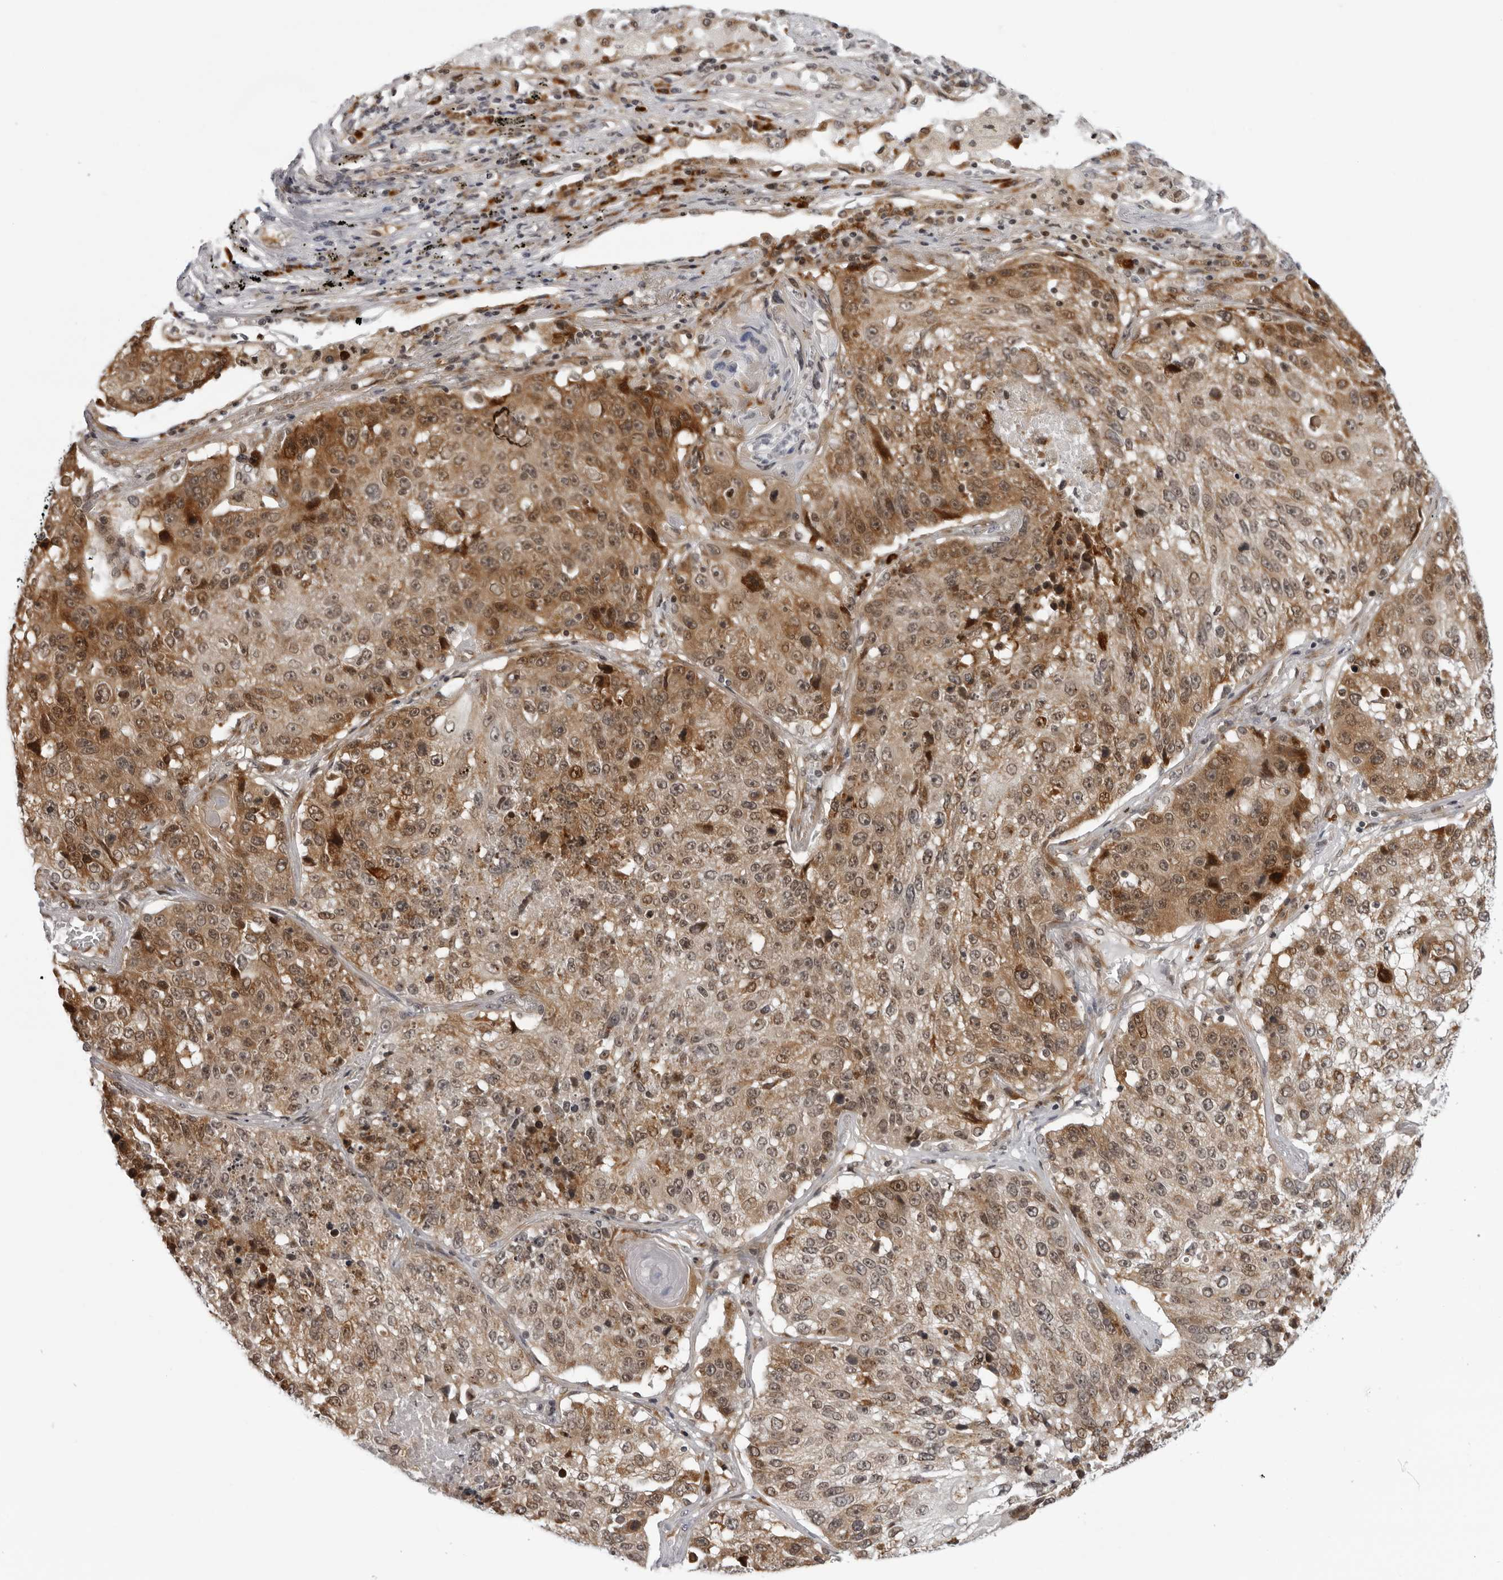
{"staining": {"intensity": "moderate", "quantity": ">75%", "location": "cytoplasmic/membranous"}, "tissue": "lung cancer", "cell_type": "Tumor cells", "image_type": "cancer", "snomed": [{"axis": "morphology", "description": "Squamous cell carcinoma, NOS"}, {"axis": "topography", "description": "Lung"}], "caption": "Lung cancer stained for a protein displays moderate cytoplasmic/membranous positivity in tumor cells.", "gene": "GCSAML", "patient": {"sex": "male", "age": 61}}